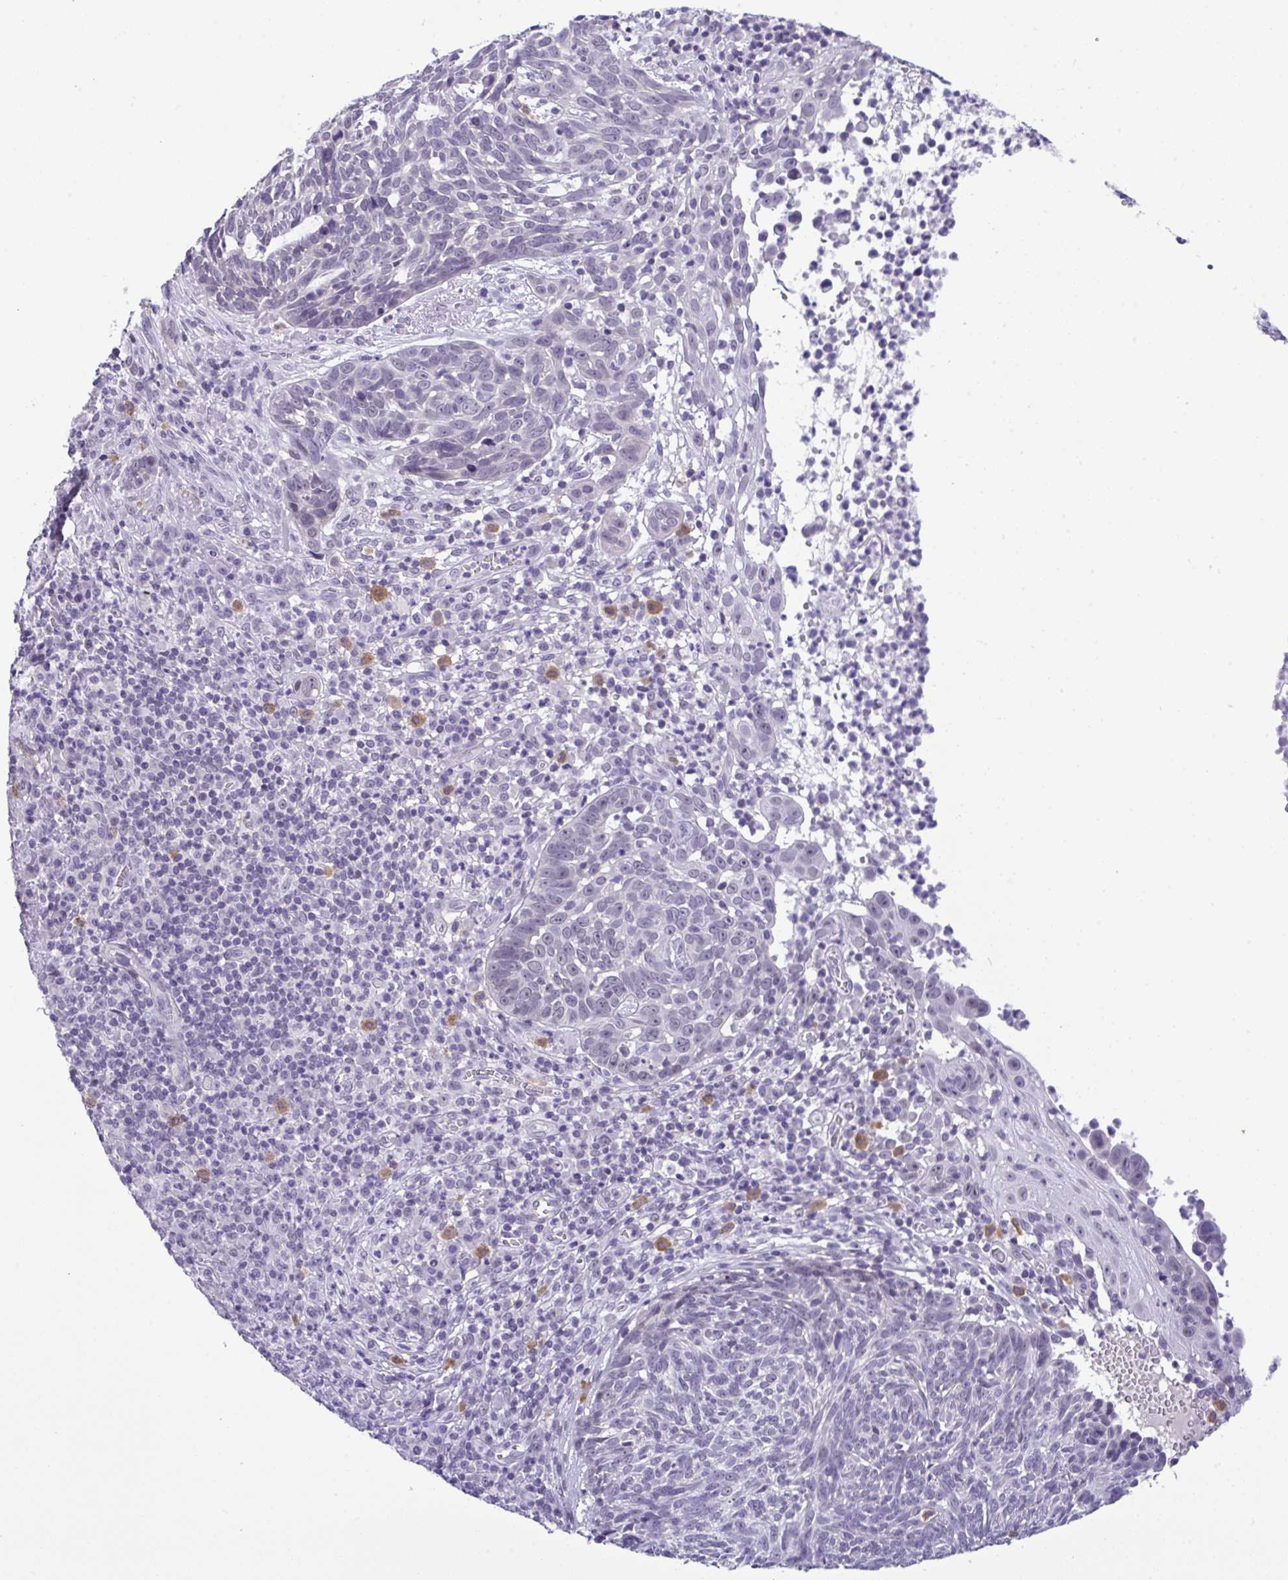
{"staining": {"intensity": "negative", "quantity": "none", "location": "none"}, "tissue": "skin cancer", "cell_type": "Tumor cells", "image_type": "cancer", "snomed": [{"axis": "morphology", "description": "Basal cell carcinoma"}, {"axis": "topography", "description": "Skin"}, {"axis": "topography", "description": "Skin of face"}], "caption": "A high-resolution micrograph shows IHC staining of skin cancer, which demonstrates no significant staining in tumor cells.", "gene": "YBX2", "patient": {"sex": "female", "age": 95}}